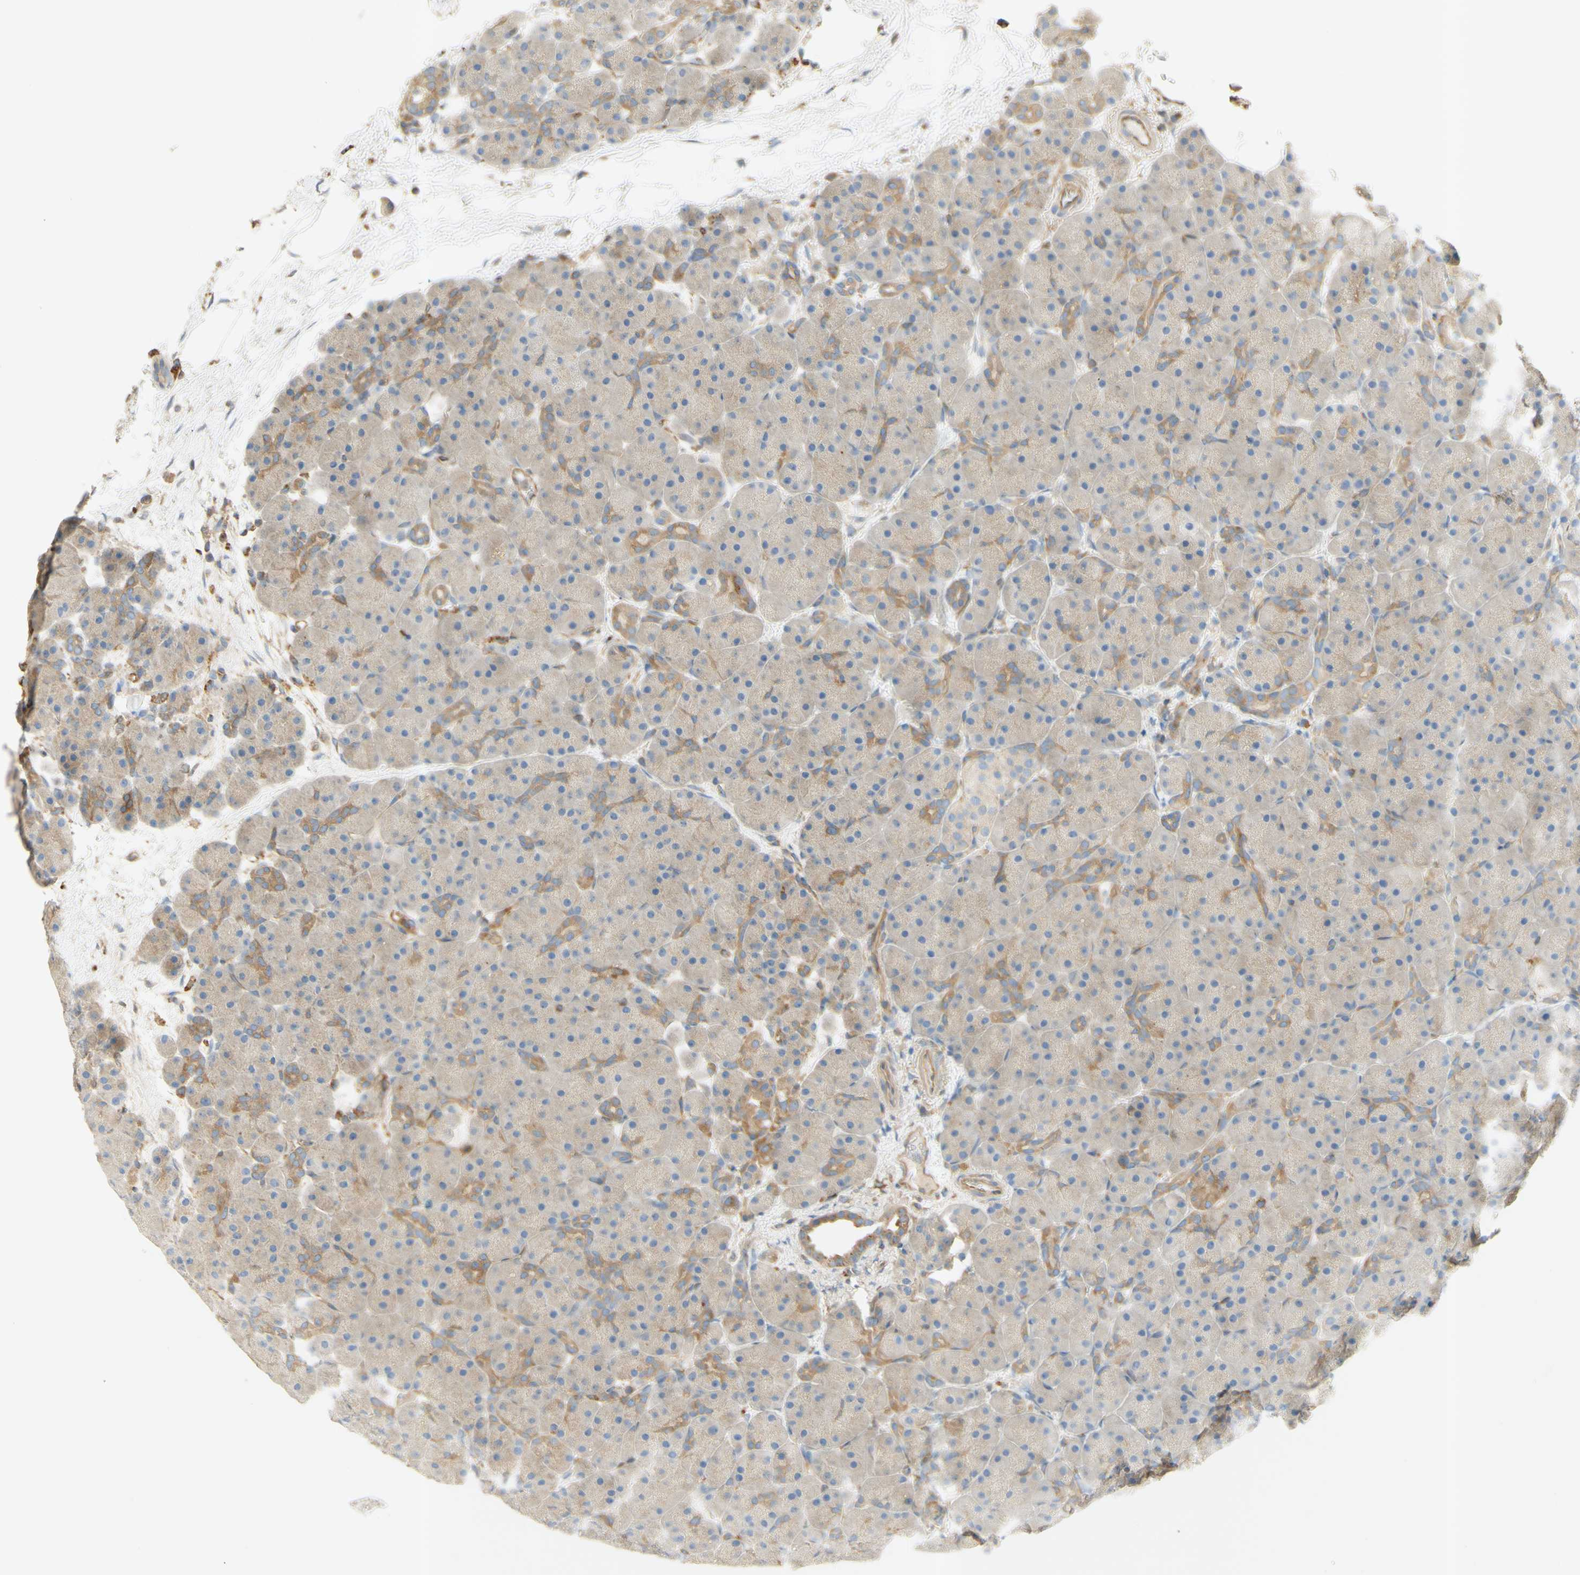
{"staining": {"intensity": "weak", "quantity": ">75%", "location": "cytoplasmic/membranous"}, "tissue": "pancreas", "cell_type": "Exocrine glandular cells", "image_type": "normal", "snomed": [{"axis": "morphology", "description": "Normal tissue, NOS"}, {"axis": "topography", "description": "Pancreas"}], "caption": "A high-resolution micrograph shows IHC staining of unremarkable pancreas, which reveals weak cytoplasmic/membranous expression in about >75% of exocrine glandular cells.", "gene": "IKBKG", "patient": {"sex": "male", "age": 66}}